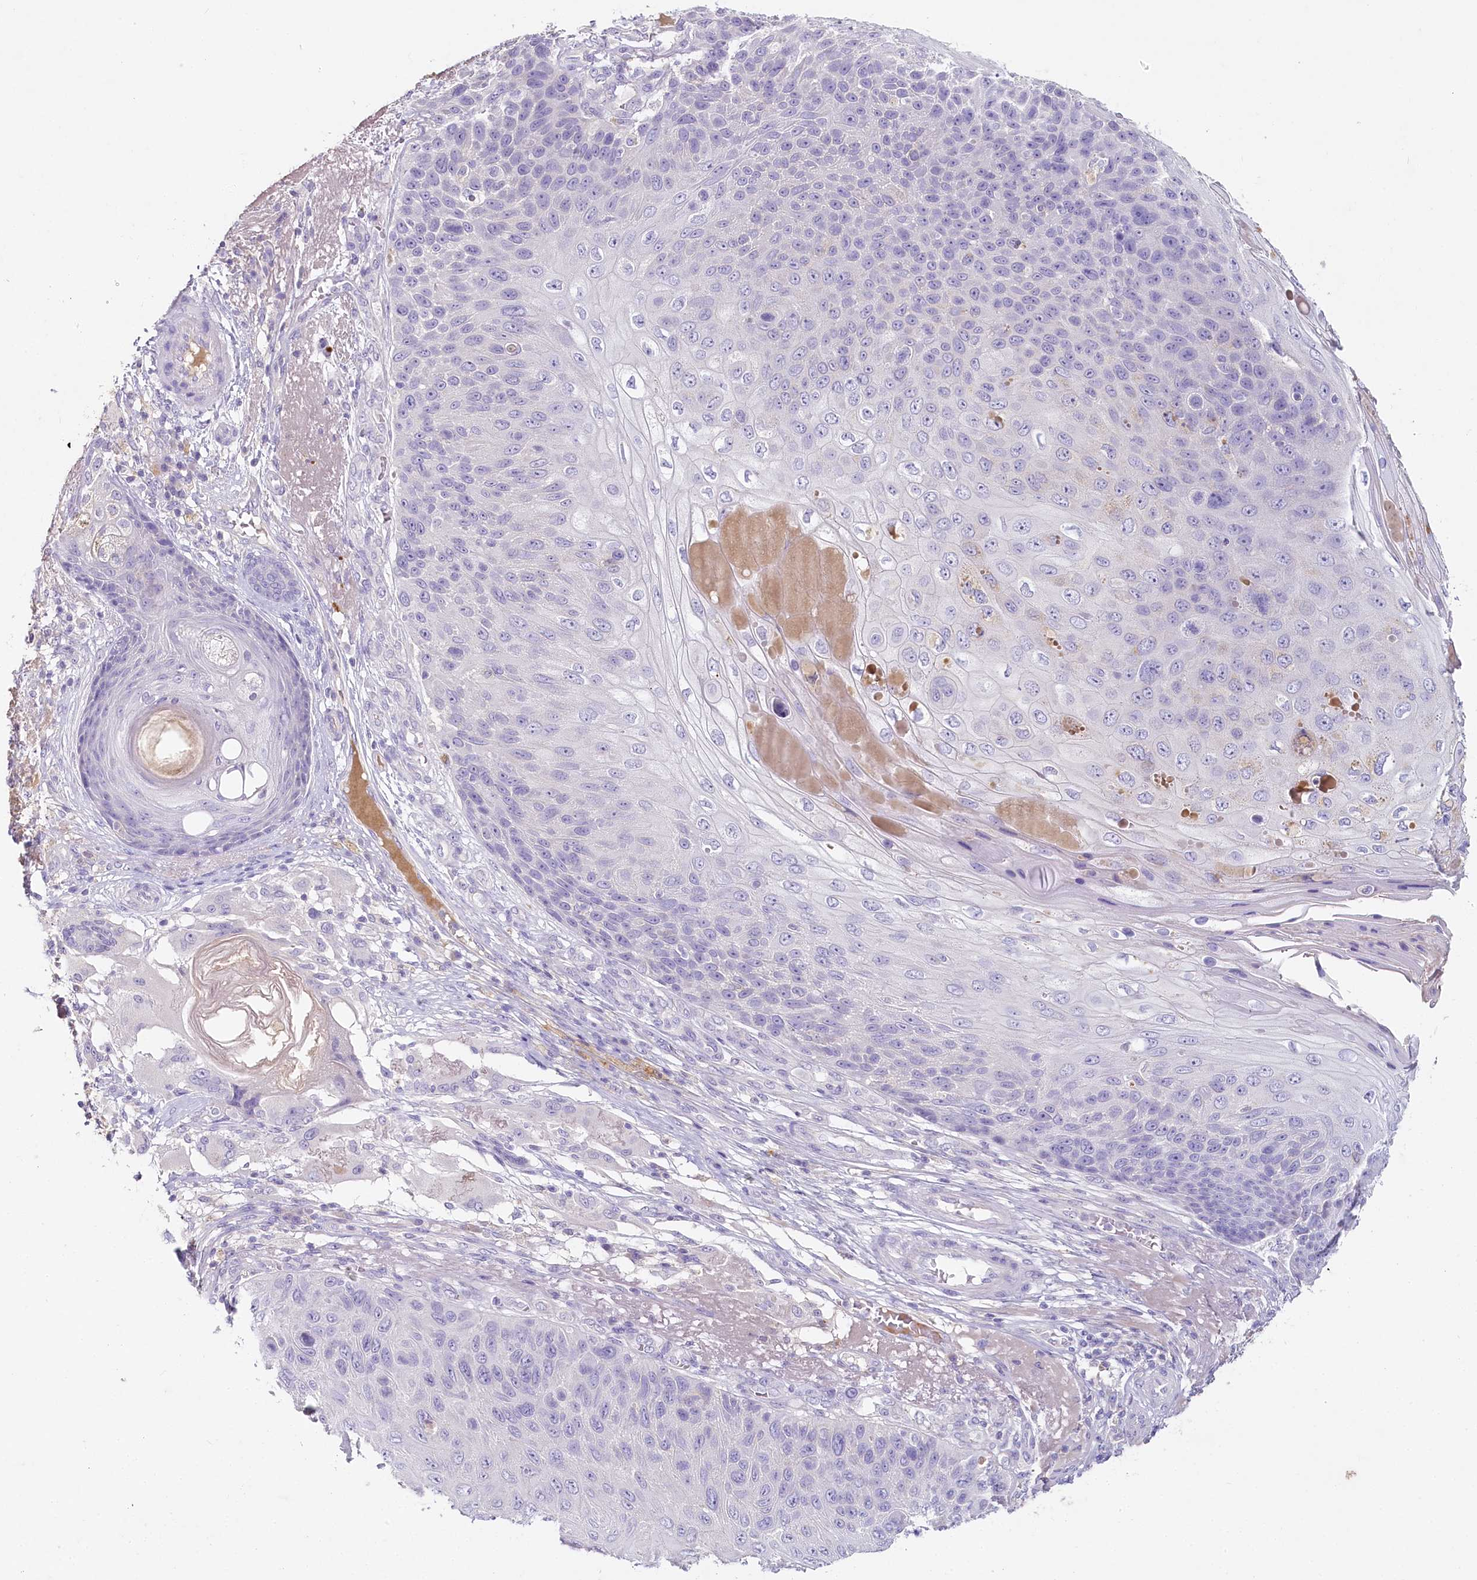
{"staining": {"intensity": "negative", "quantity": "none", "location": "none"}, "tissue": "skin cancer", "cell_type": "Tumor cells", "image_type": "cancer", "snomed": [{"axis": "morphology", "description": "Squamous cell carcinoma, NOS"}, {"axis": "topography", "description": "Skin"}], "caption": "The image demonstrates no significant expression in tumor cells of skin squamous cell carcinoma.", "gene": "HPD", "patient": {"sex": "female", "age": 88}}